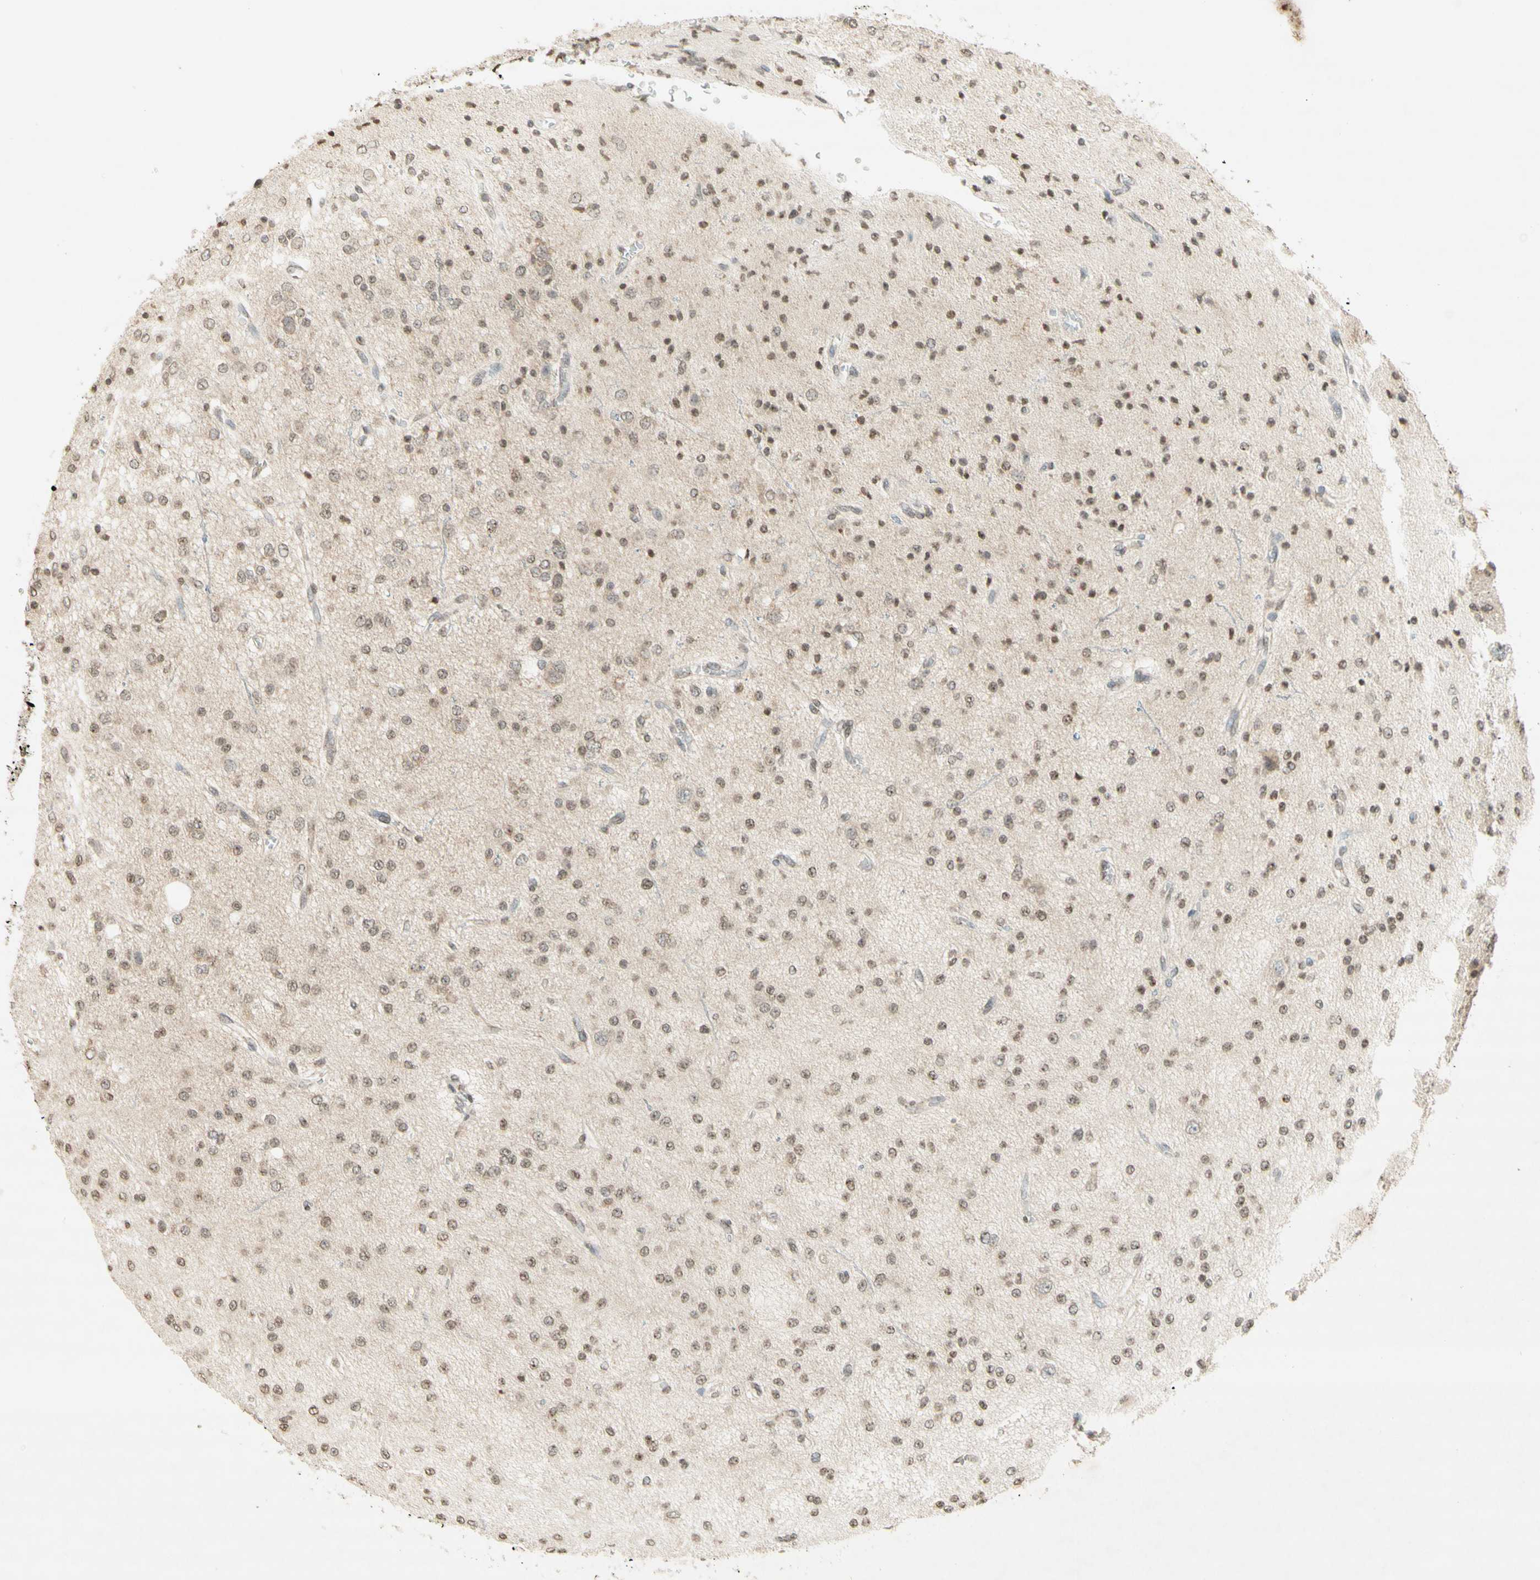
{"staining": {"intensity": "weak", "quantity": "25%-75%", "location": "cytoplasmic/membranous,nuclear"}, "tissue": "glioma", "cell_type": "Tumor cells", "image_type": "cancer", "snomed": [{"axis": "morphology", "description": "Glioma, malignant, Low grade"}, {"axis": "topography", "description": "Brain"}], "caption": "IHC of malignant glioma (low-grade) shows low levels of weak cytoplasmic/membranous and nuclear staining in approximately 25%-75% of tumor cells.", "gene": "CCNI", "patient": {"sex": "male", "age": 38}}